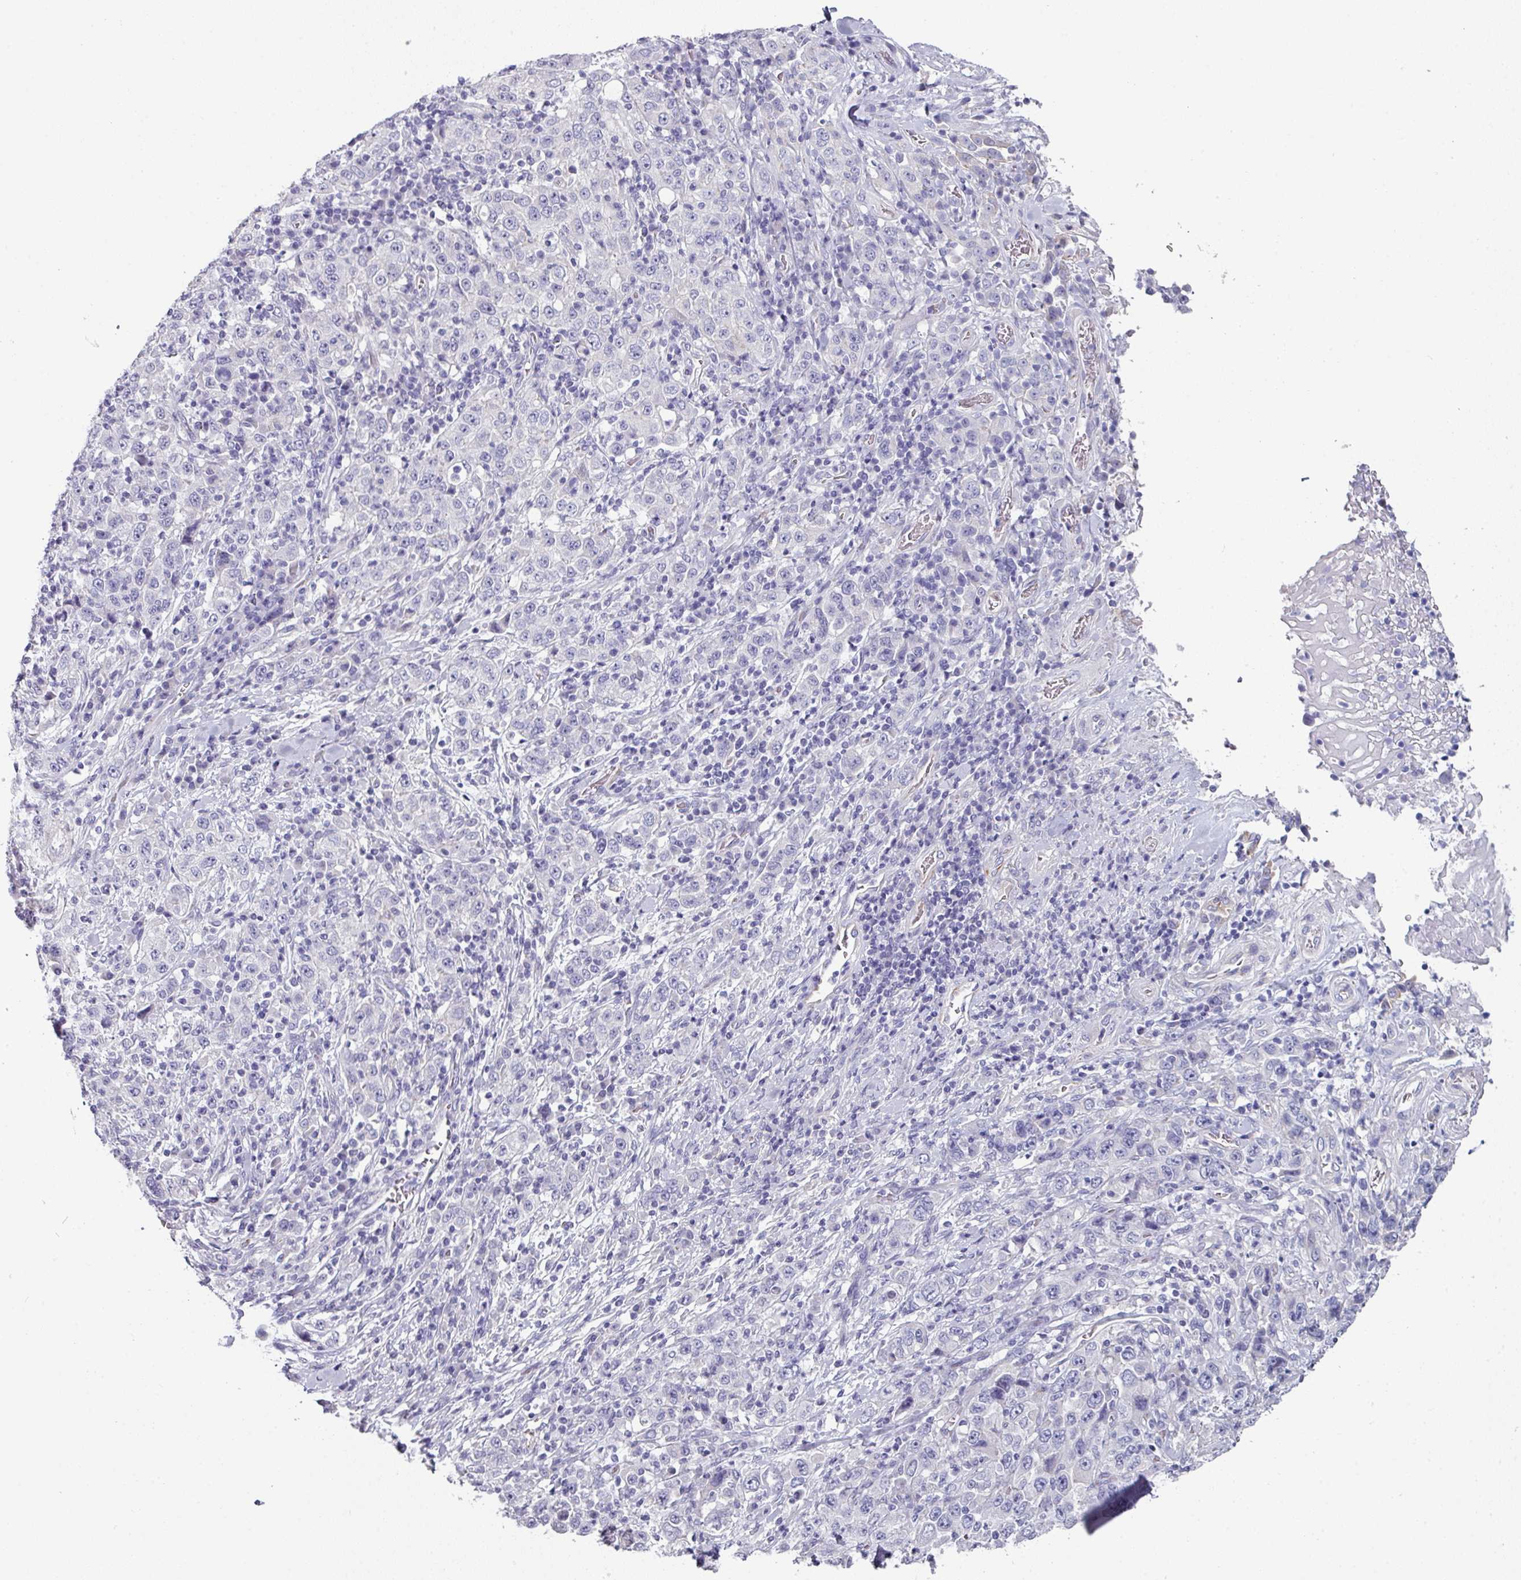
{"staining": {"intensity": "negative", "quantity": "none", "location": "none"}, "tissue": "stomach cancer", "cell_type": "Tumor cells", "image_type": "cancer", "snomed": [{"axis": "morphology", "description": "Normal tissue, NOS"}, {"axis": "morphology", "description": "Adenocarcinoma, NOS"}, {"axis": "topography", "description": "Stomach, upper"}, {"axis": "topography", "description": "Stomach"}], "caption": "Immunohistochemistry of stomach cancer demonstrates no staining in tumor cells.", "gene": "SLC17A7", "patient": {"sex": "male", "age": 59}}